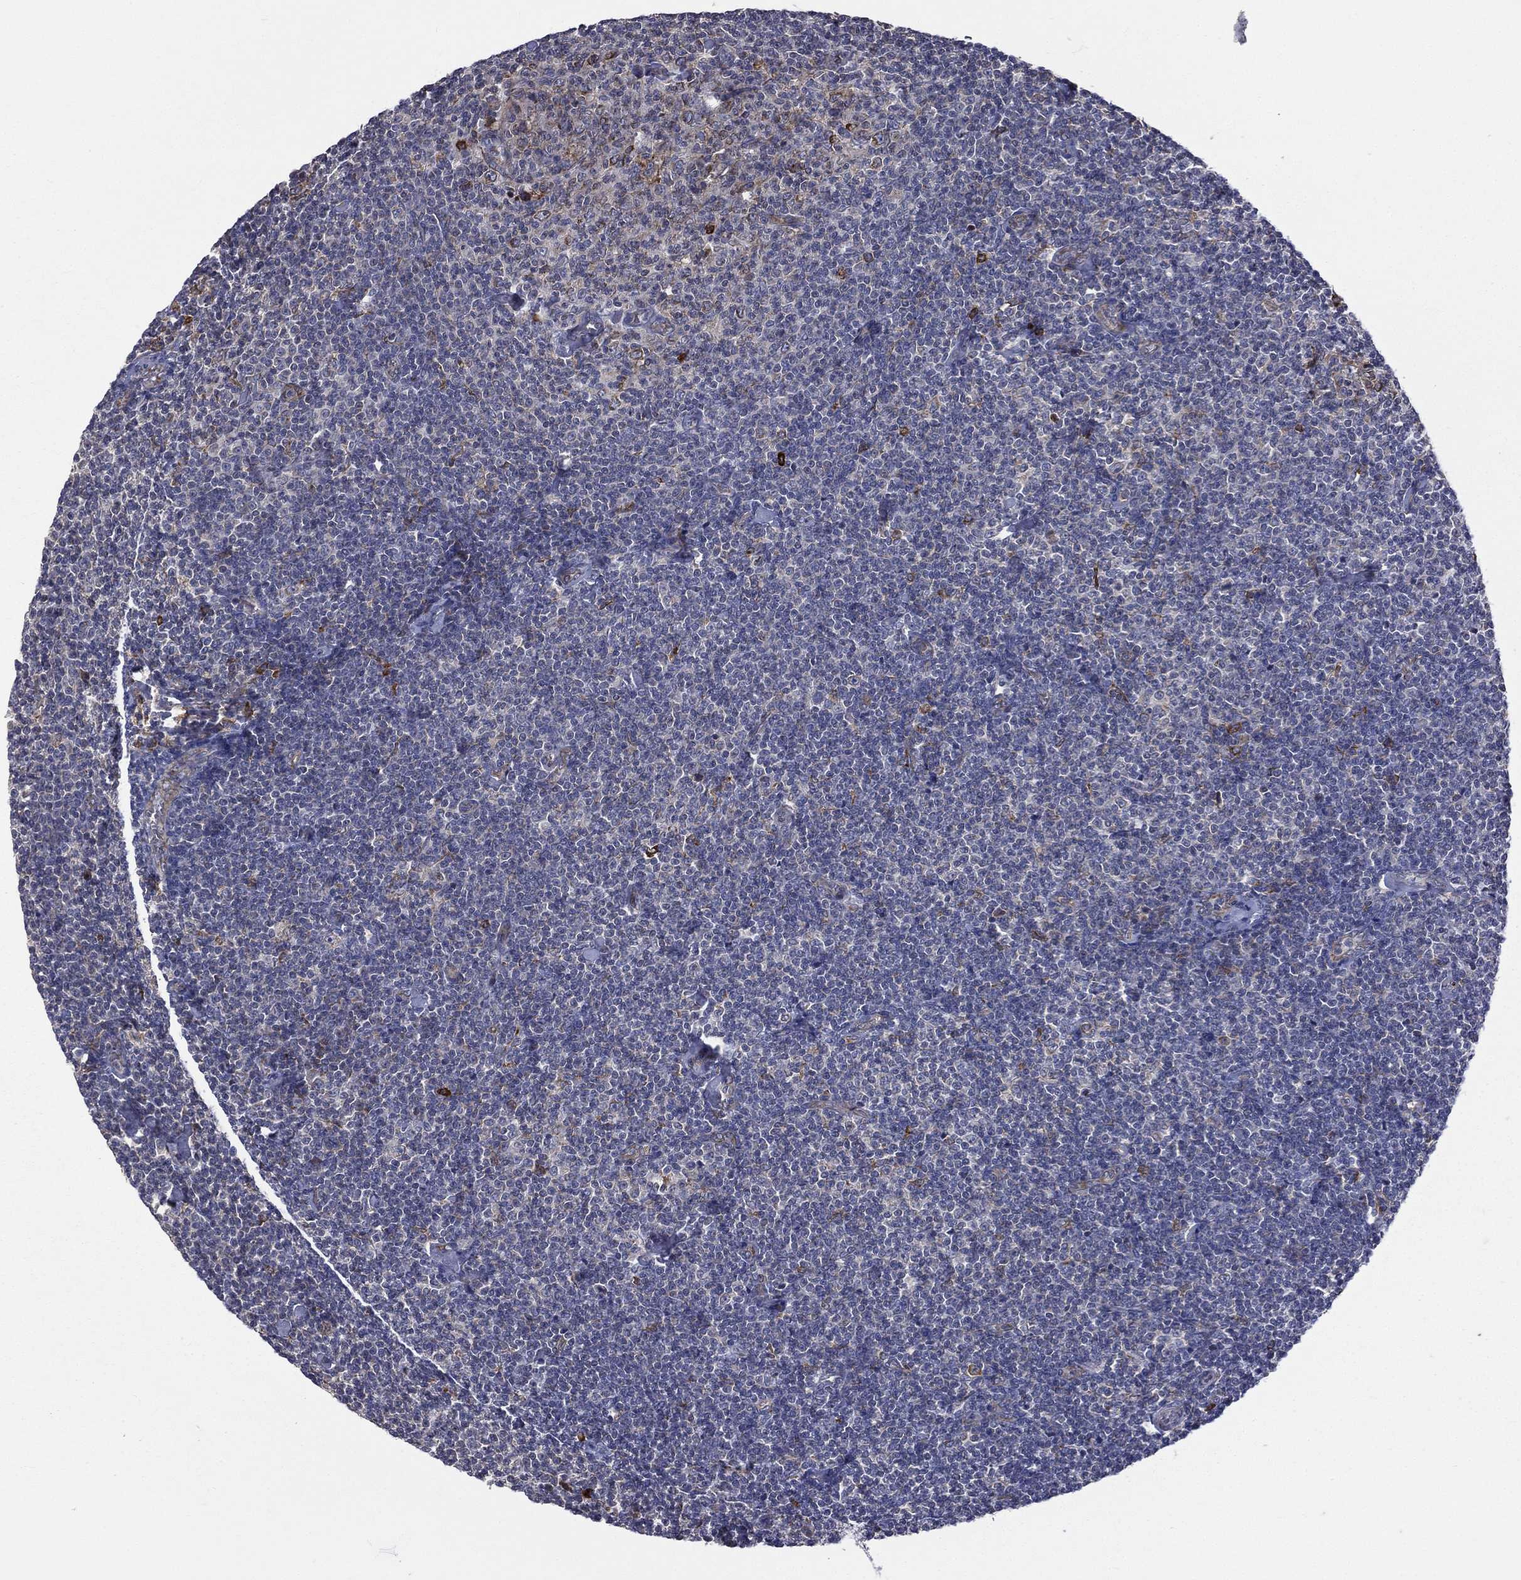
{"staining": {"intensity": "negative", "quantity": "none", "location": "none"}, "tissue": "lymphoma", "cell_type": "Tumor cells", "image_type": "cancer", "snomed": [{"axis": "morphology", "description": "Malignant lymphoma, non-Hodgkin's type, Low grade"}, {"axis": "topography", "description": "Lymph node"}], "caption": "Immunohistochemistry image of neoplastic tissue: low-grade malignant lymphoma, non-Hodgkin's type stained with DAB exhibits no significant protein positivity in tumor cells. (DAB immunohistochemistry, high magnification).", "gene": "C20orf96", "patient": {"sex": "male", "age": 81}}